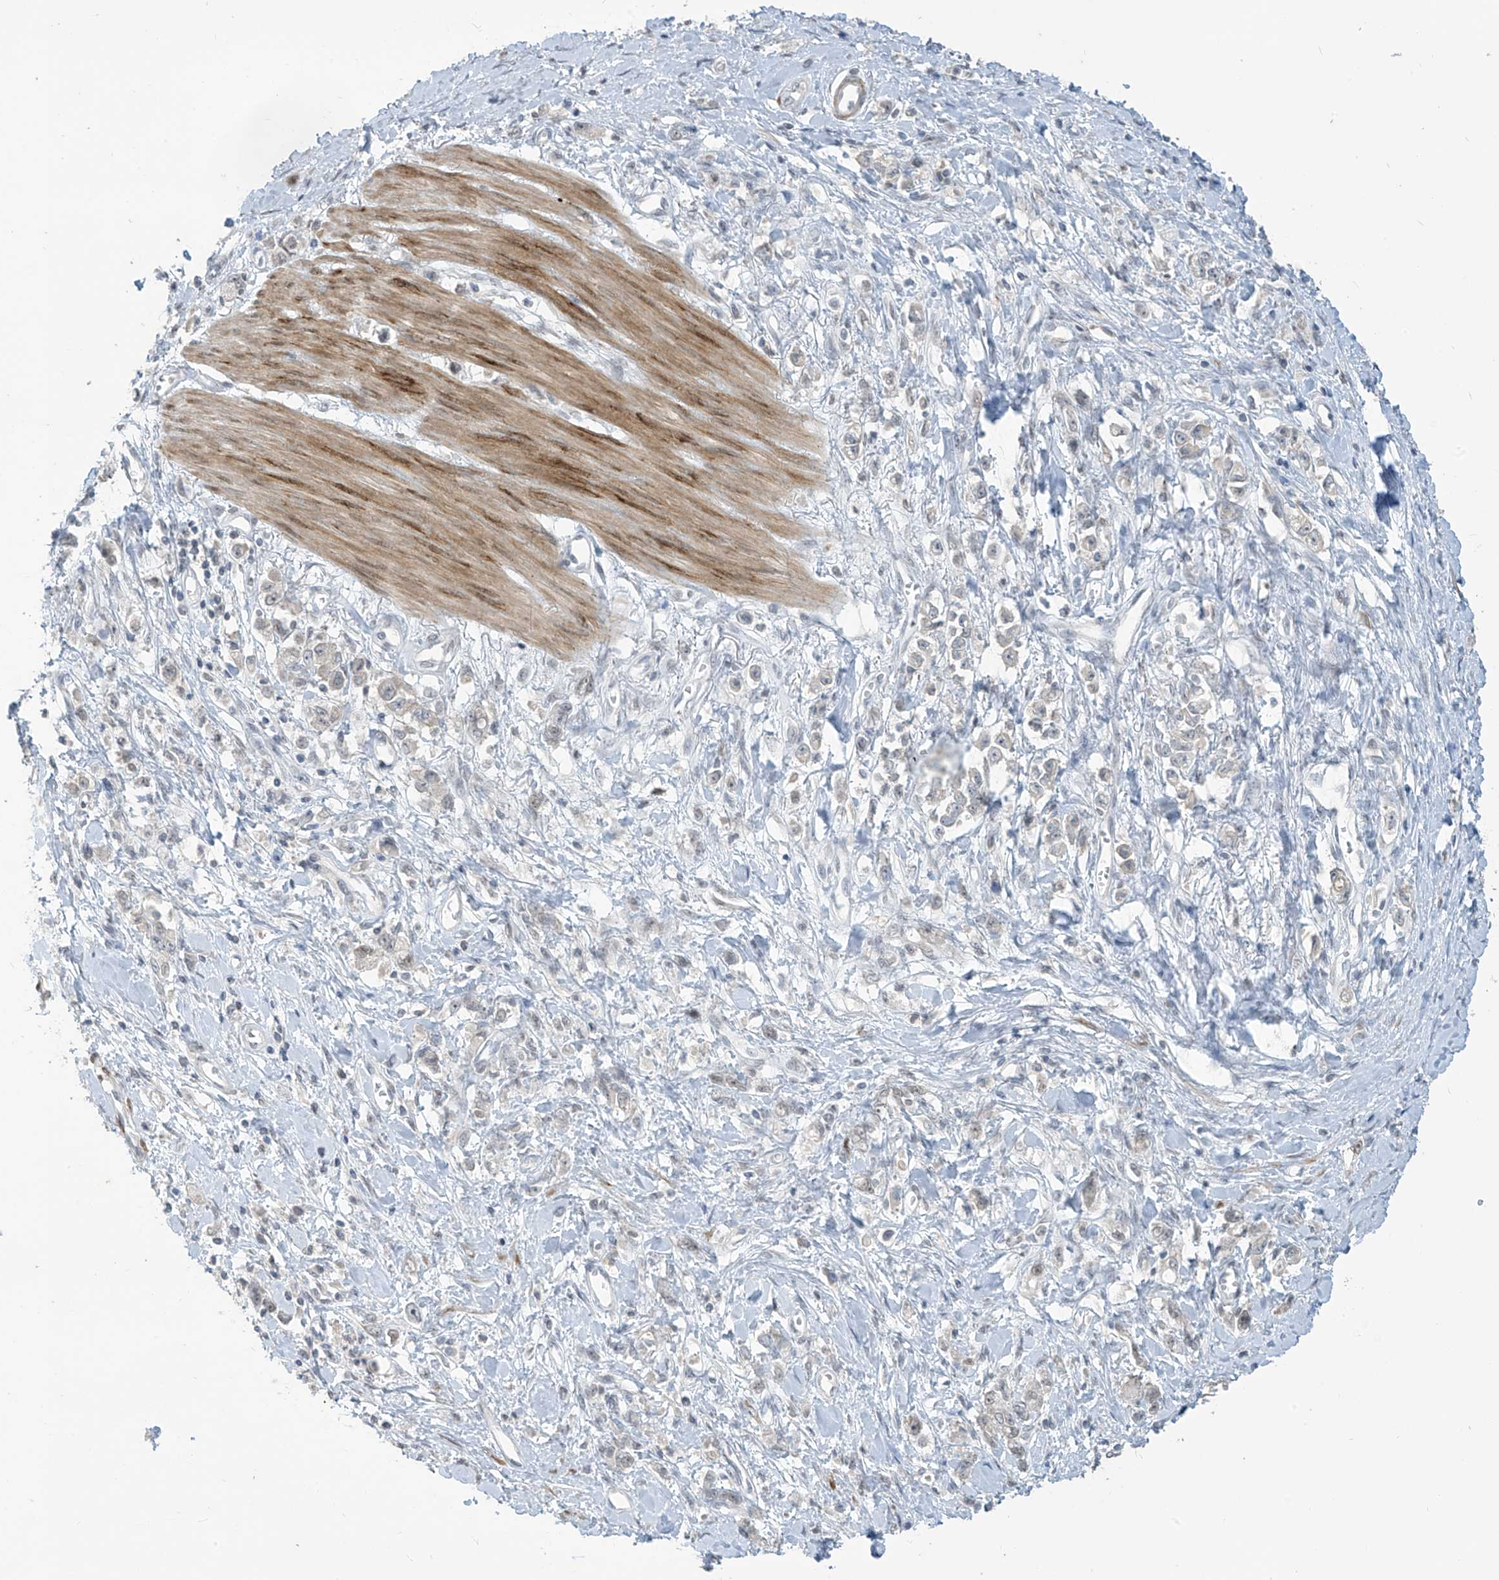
{"staining": {"intensity": "negative", "quantity": "none", "location": "none"}, "tissue": "stomach cancer", "cell_type": "Tumor cells", "image_type": "cancer", "snomed": [{"axis": "morphology", "description": "Adenocarcinoma, NOS"}, {"axis": "topography", "description": "Stomach"}], "caption": "The immunohistochemistry micrograph has no significant positivity in tumor cells of stomach adenocarcinoma tissue.", "gene": "METAP1D", "patient": {"sex": "female", "age": 76}}